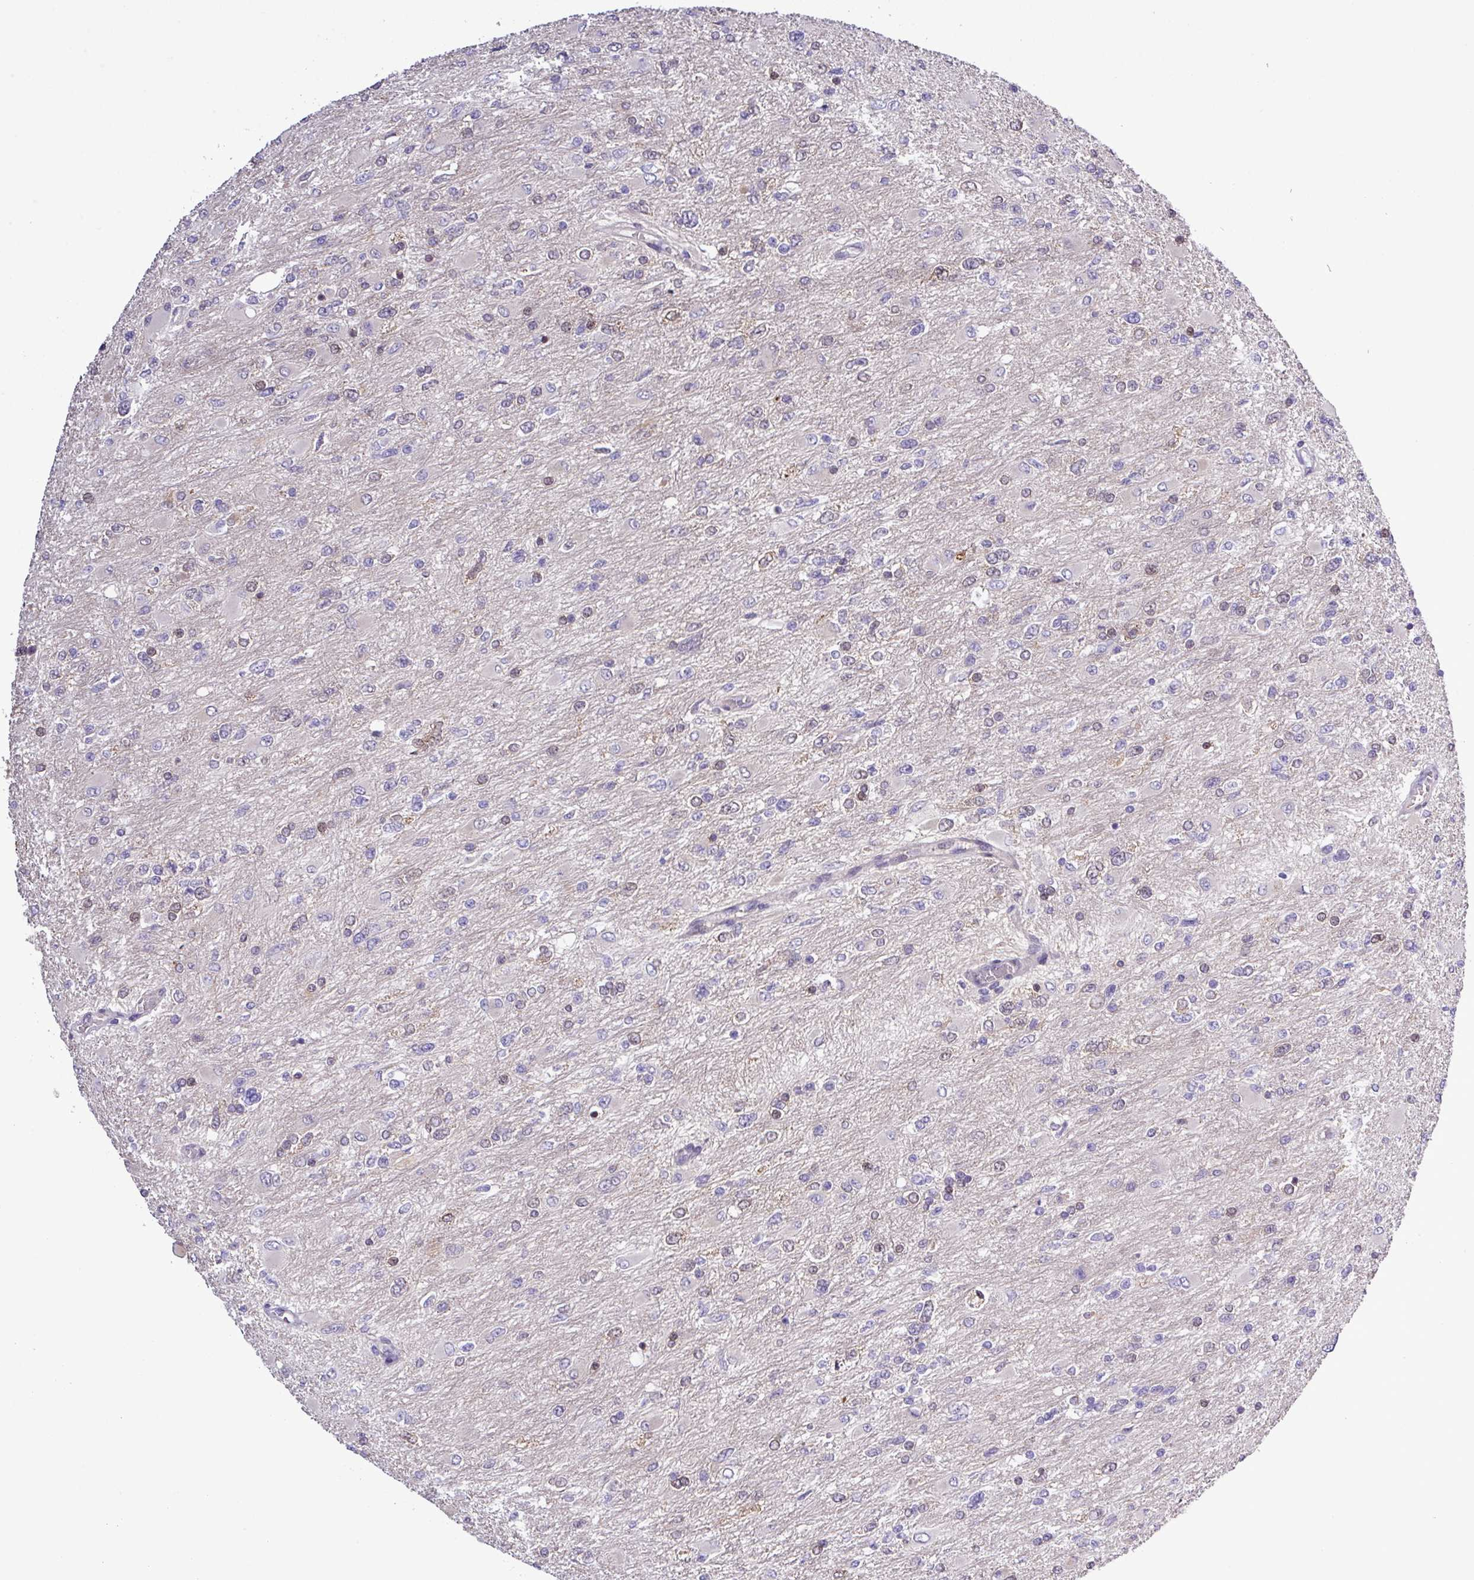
{"staining": {"intensity": "negative", "quantity": "none", "location": "none"}, "tissue": "glioma", "cell_type": "Tumor cells", "image_type": "cancer", "snomed": [{"axis": "morphology", "description": "Glioma, malignant, High grade"}, {"axis": "topography", "description": "Cerebral cortex"}], "caption": "Immunohistochemistry (IHC) micrograph of high-grade glioma (malignant) stained for a protein (brown), which reveals no positivity in tumor cells.", "gene": "CARHSP1", "patient": {"sex": "female", "age": 36}}